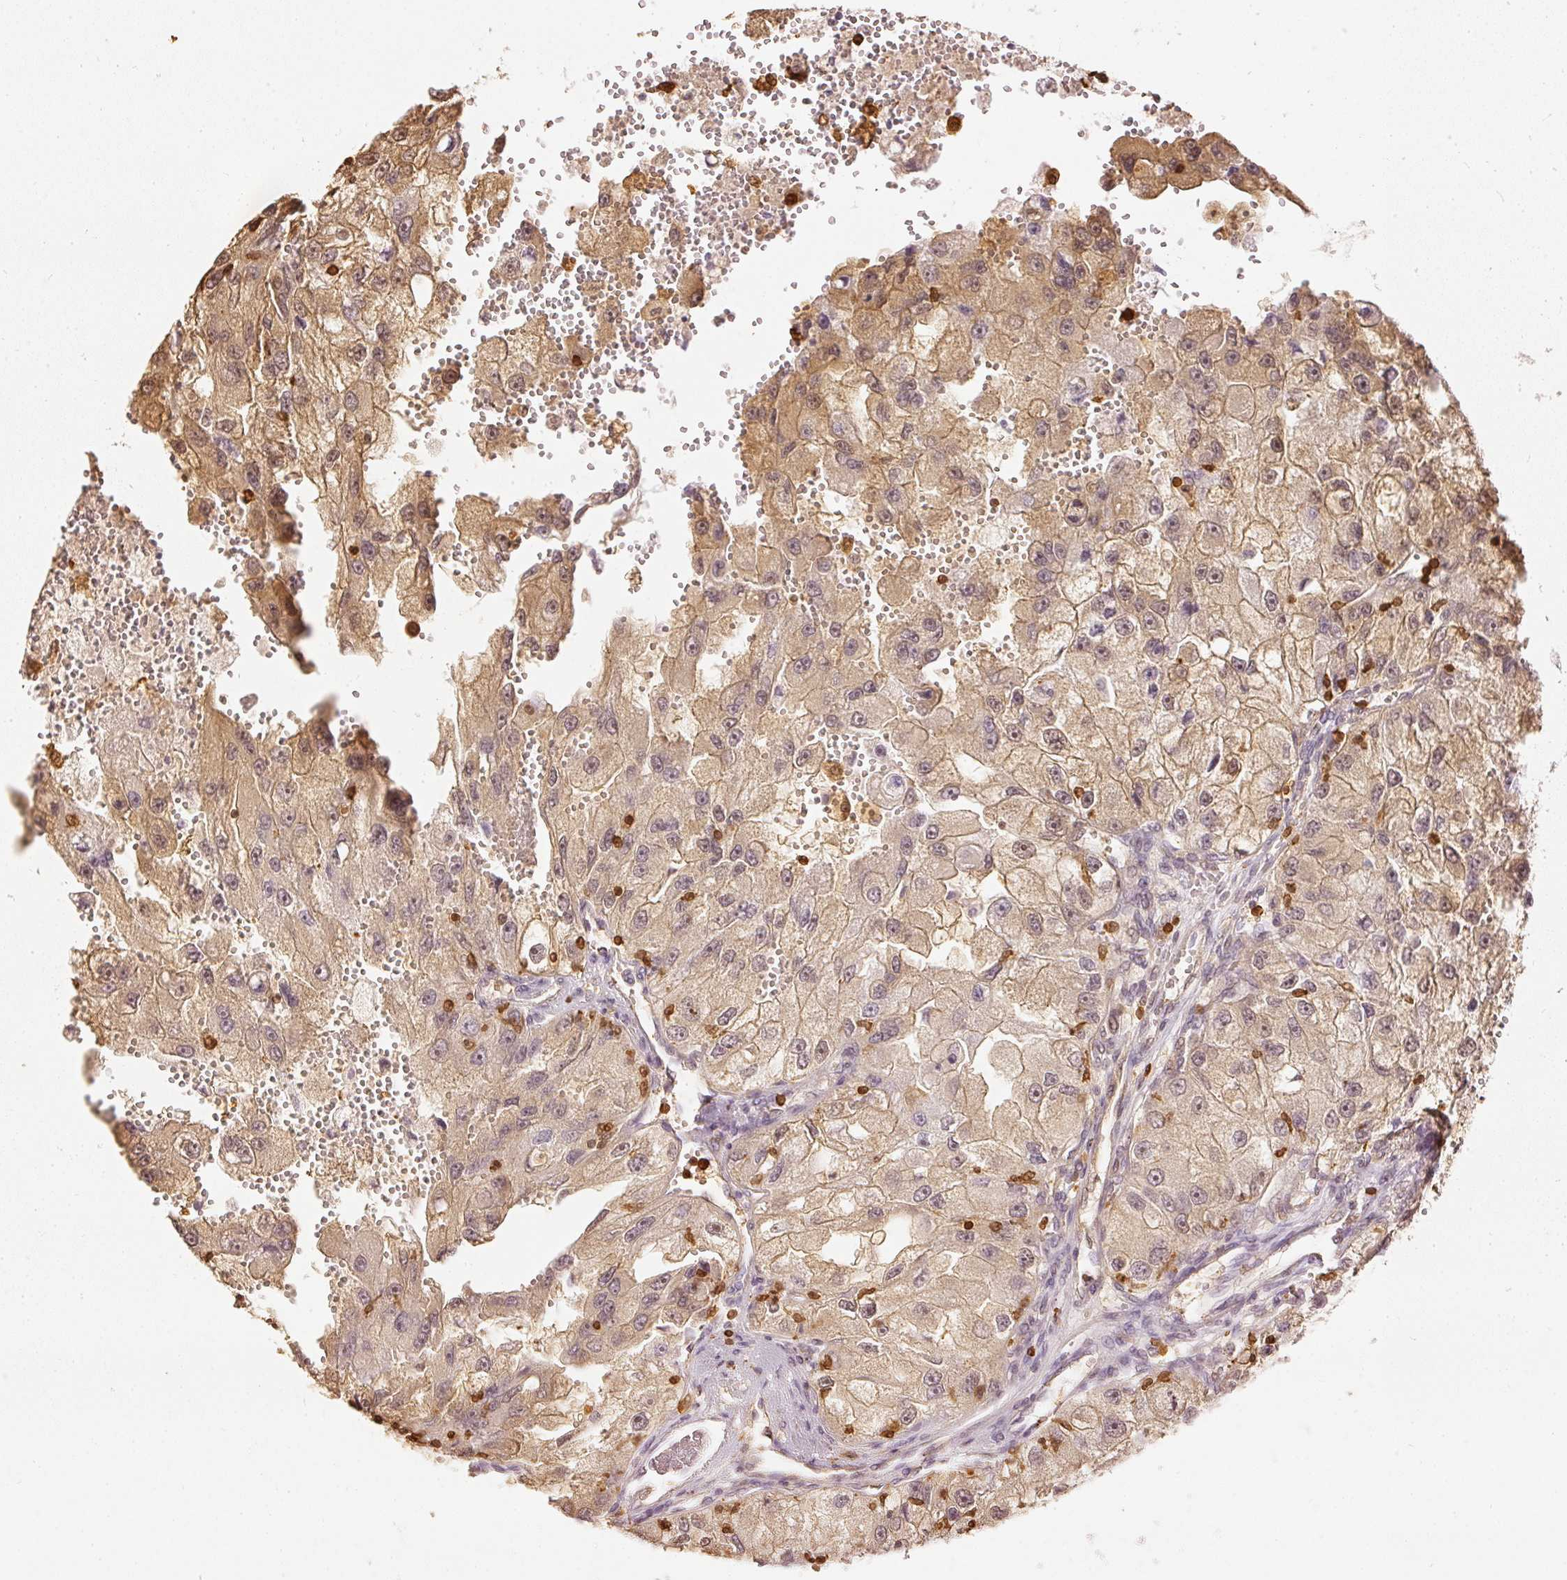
{"staining": {"intensity": "weak", "quantity": ">75%", "location": "cytoplasmic/membranous,nuclear"}, "tissue": "renal cancer", "cell_type": "Tumor cells", "image_type": "cancer", "snomed": [{"axis": "morphology", "description": "Adenocarcinoma, NOS"}, {"axis": "topography", "description": "Kidney"}], "caption": "Human renal cancer stained for a protein (brown) displays weak cytoplasmic/membranous and nuclear positive staining in about >75% of tumor cells.", "gene": "PFN1", "patient": {"sex": "male", "age": 63}}